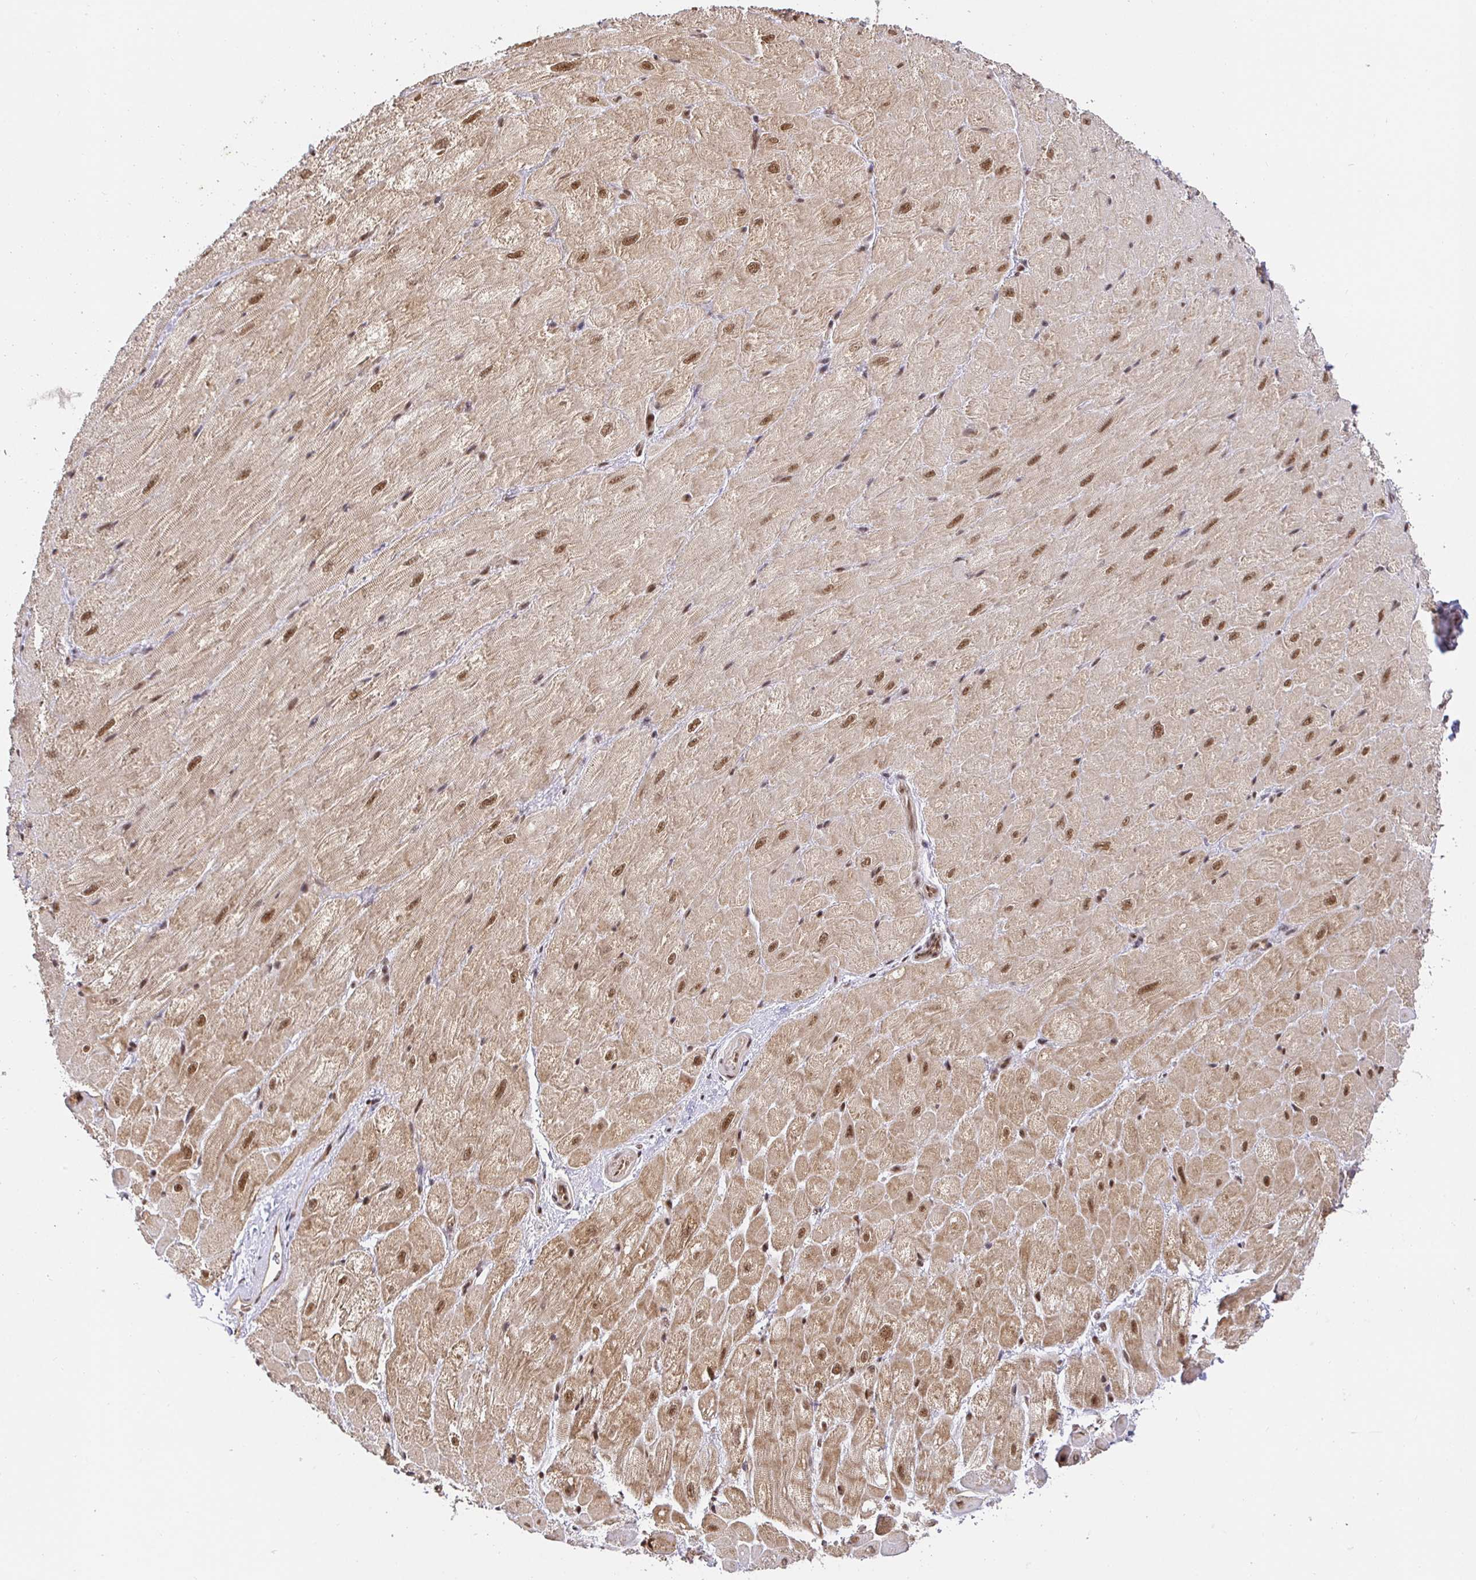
{"staining": {"intensity": "moderate", "quantity": ">75%", "location": "cytoplasmic/membranous,nuclear"}, "tissue": "heart muscle", "cell_type": "Cardiomyocytes", "image_type": "normal", "snomed": [{"axis": "morphology", "description": "Normal tissue, NOS"}, {"axis": "topography", "description": "Heart"}], "caption": "A brown stain shows moderate cytoplasmic/membranous,nuclear staining of a protein in cardiomyocytes of normal heart muscle. The protein is stained brown, and the nuclei are stained in blue (DAB IHC with brightfield microscopy, high magnification).", "gene": "USF1", "patient": {"sex": "male", "age": 62}}